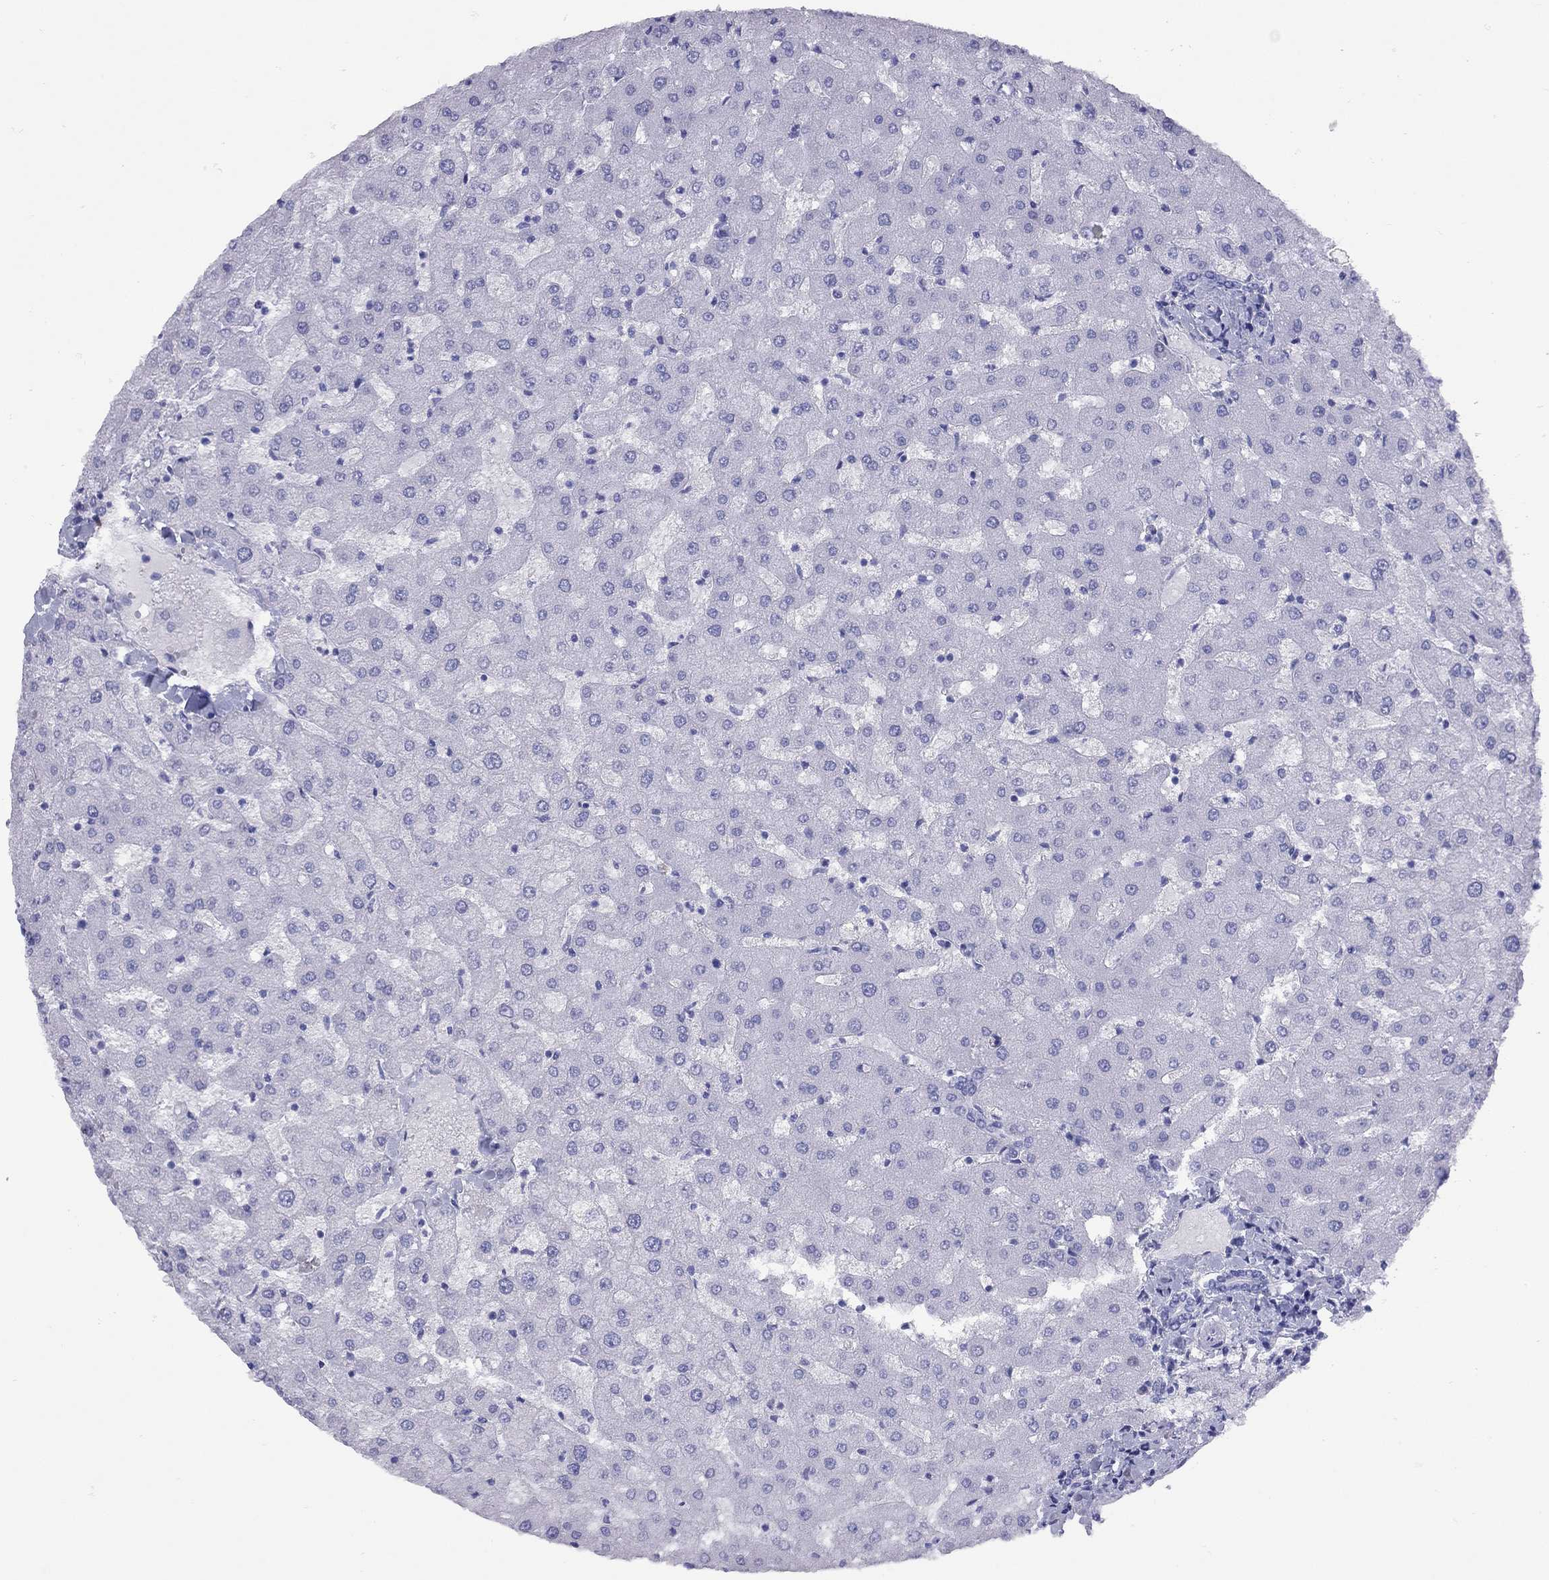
{"staining": {"intensity": "negative", "quantity": "none", "location": "none"}, "tissue": "liver", "cell_type": "Cholangiocytes", "image_type": "normal", "snomed": [{"axis": "morphology", "description": "Normal tissue, NOS"}, {"axis": "topography", "description": "Liver"}], "caption": "IHC of benign liver shows no positivity in cholangiocytes.", "gene": "GRIA2", "patient": {"sex": "female", "age": 50}}